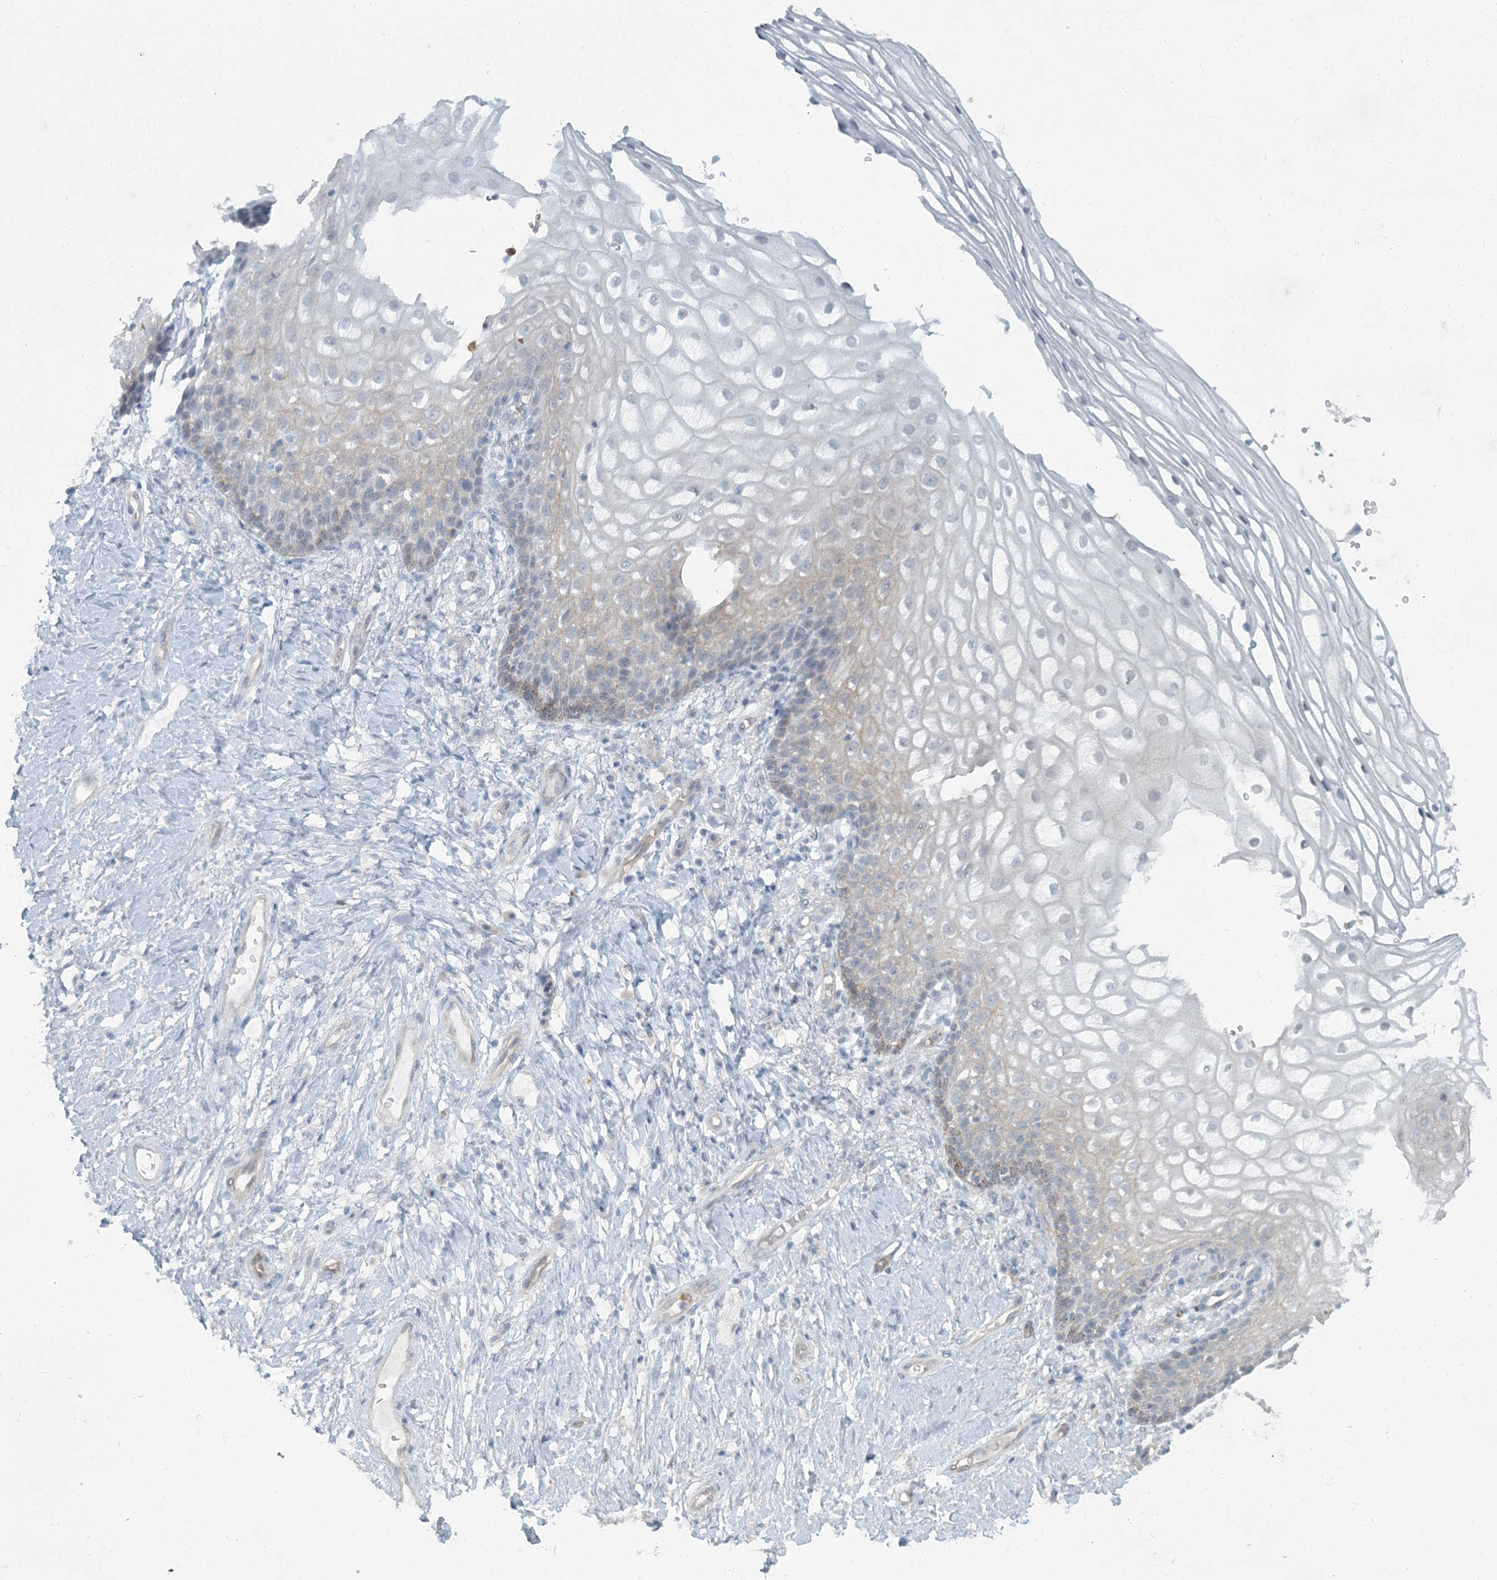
{"staining": {"intensity": "weak", "quantity": "<25%", "location": "cytoplasmic/membranous"}, "tissue": "vagina", "cell_type": "Squamous epithelial cells", "image_type": "normal", "snomed": [{"axis": "morphology", "description": "Normal tissue, NOS"}, {"axis": "topography", "description": "Vagina"}], "caption": "High power microscopy image of an immunohistochemistry image of benign vagina, revealing no significant staining in squamous epithelial cells. Nuclei are stained in blue.", "gene": "EPHA4", "patient": {"sex": "female", "age": 60}}